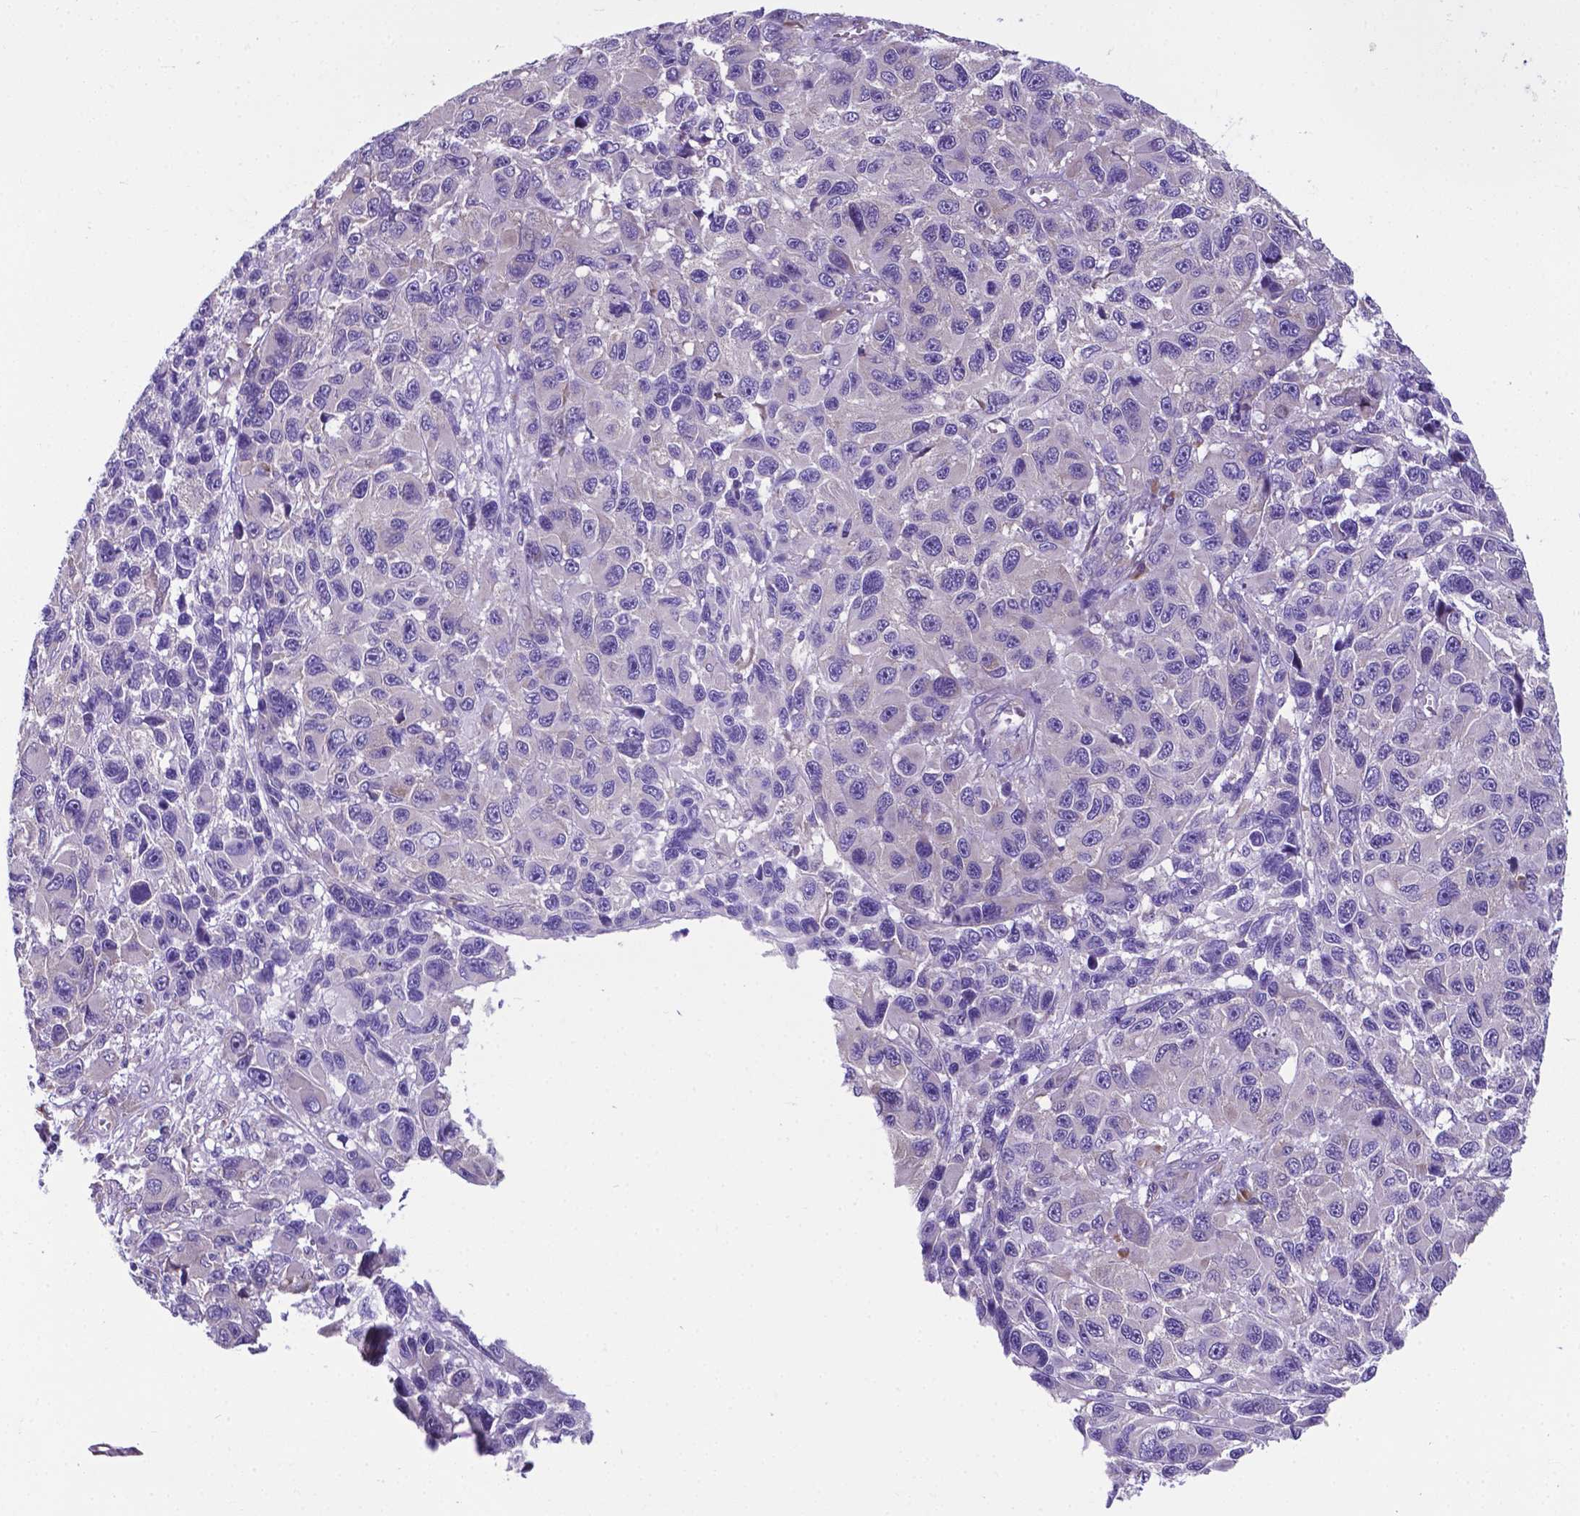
{"staining": {"intensity": "negative", "quantity": "none", "location": "none"}, "tissue": "melanoma", "cell_type": "Tumor cells", "image_type": "cancer", "snomed": [{"axis": "morphology", "description": "Malignant melanoma, NOS"}, {"axis": "topography", "description": "Skin"}], "caption": "Tumor cells show no significant protein expression in melanoma. (DAB (3,3'-diaminobenzidine) immunohistochemistry visualized using brightfield microscopy, high magnification).", "gene": "RPL6", "patient": {"sex": "male", "age": 53}}